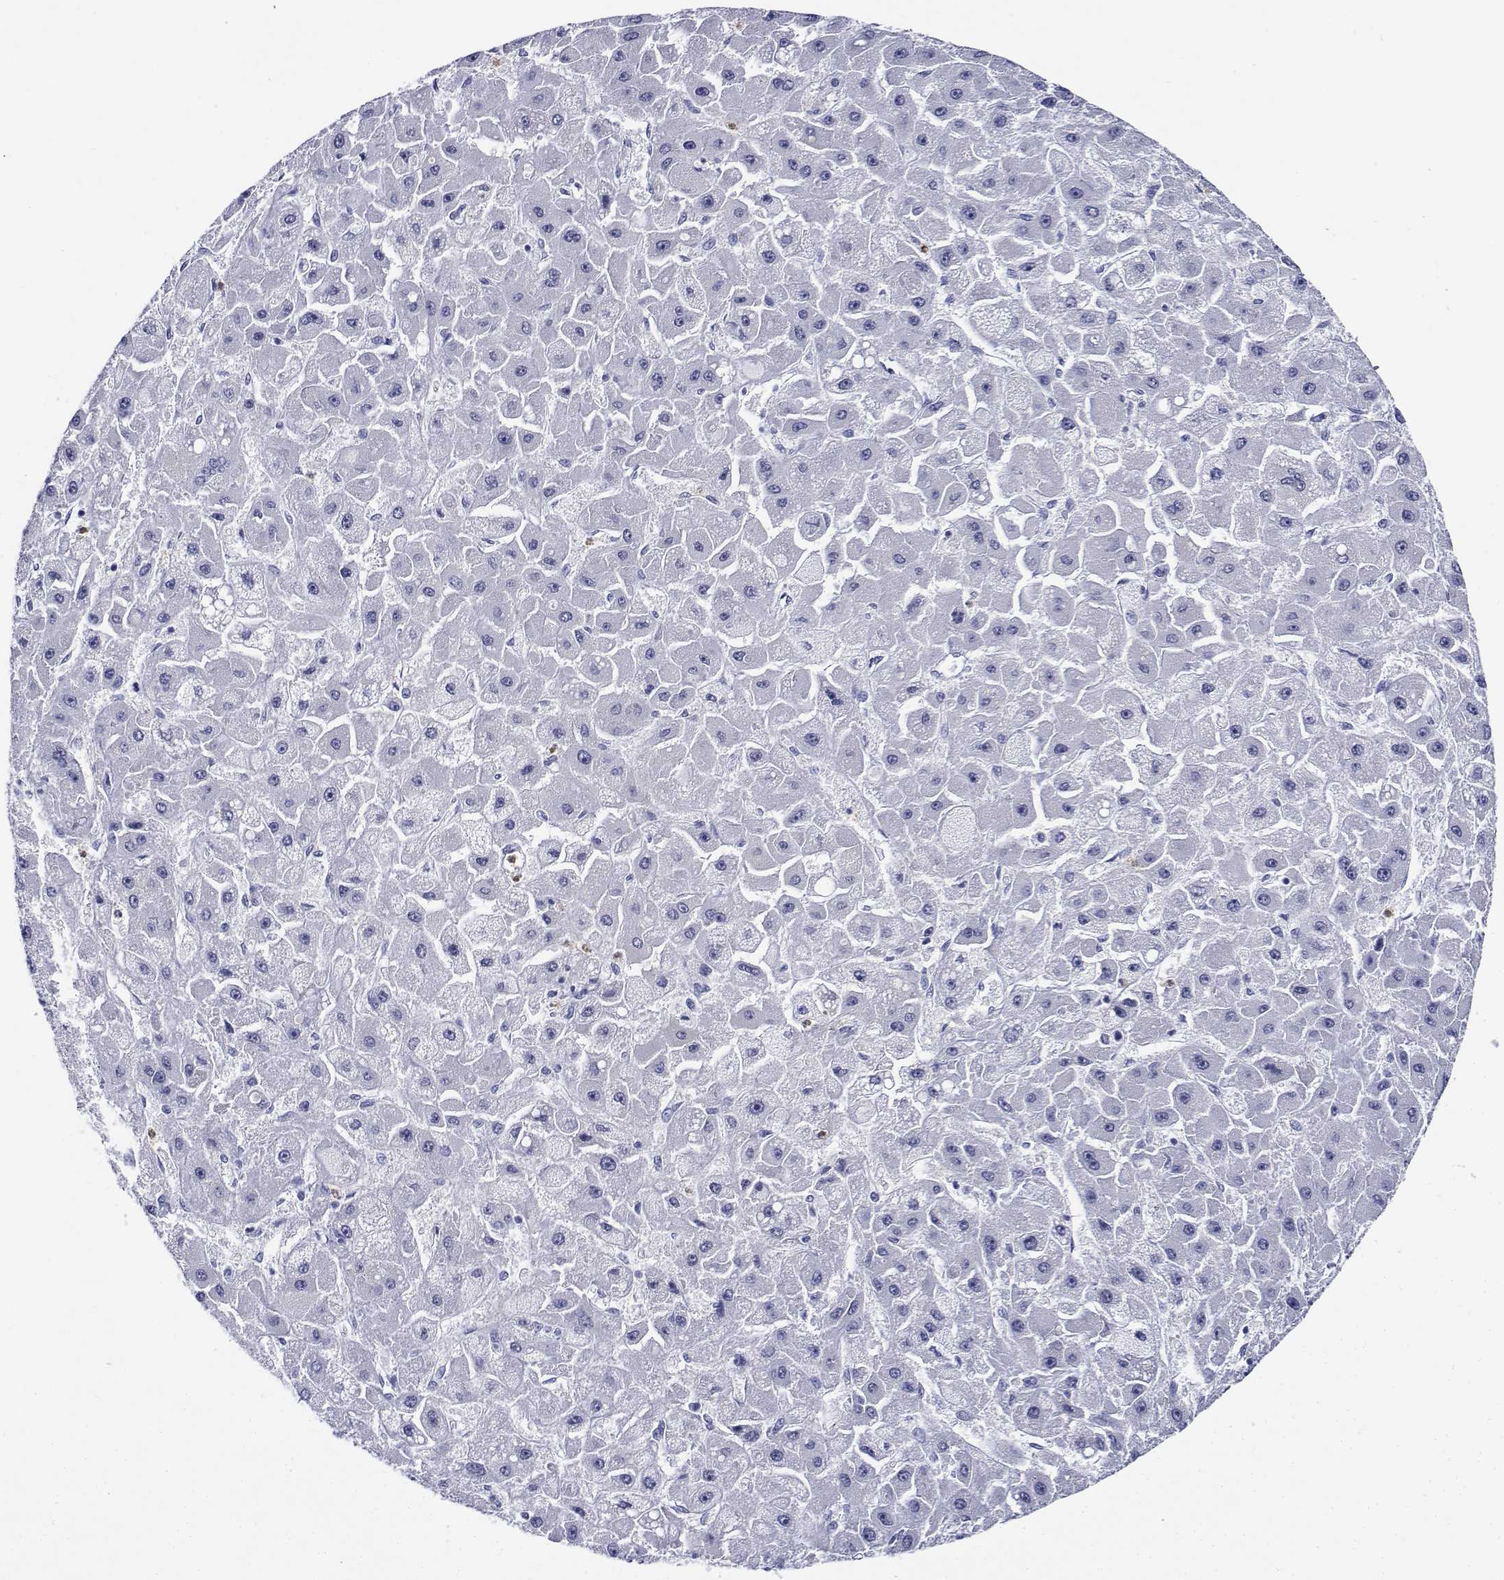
{"staining": {"intensity": "negative", "quantity": "none", "location": "none"}, "tissue": "liver cancer", "cell_type": "Tumor cells", "image_type": "cancer", "snomed": [{"axis": "morphology", "description": "Carcinoma, Hepatocellular, NOS"}, {"axis": "topography", "description": "Liver"}], "caption": "Liver cancer stained for a protein using immunohistochemistry (IHC) exhibits no positivity tumor cells.", "gene": "PLXNA4", "patient": {"sex": "female", "age": 25}}